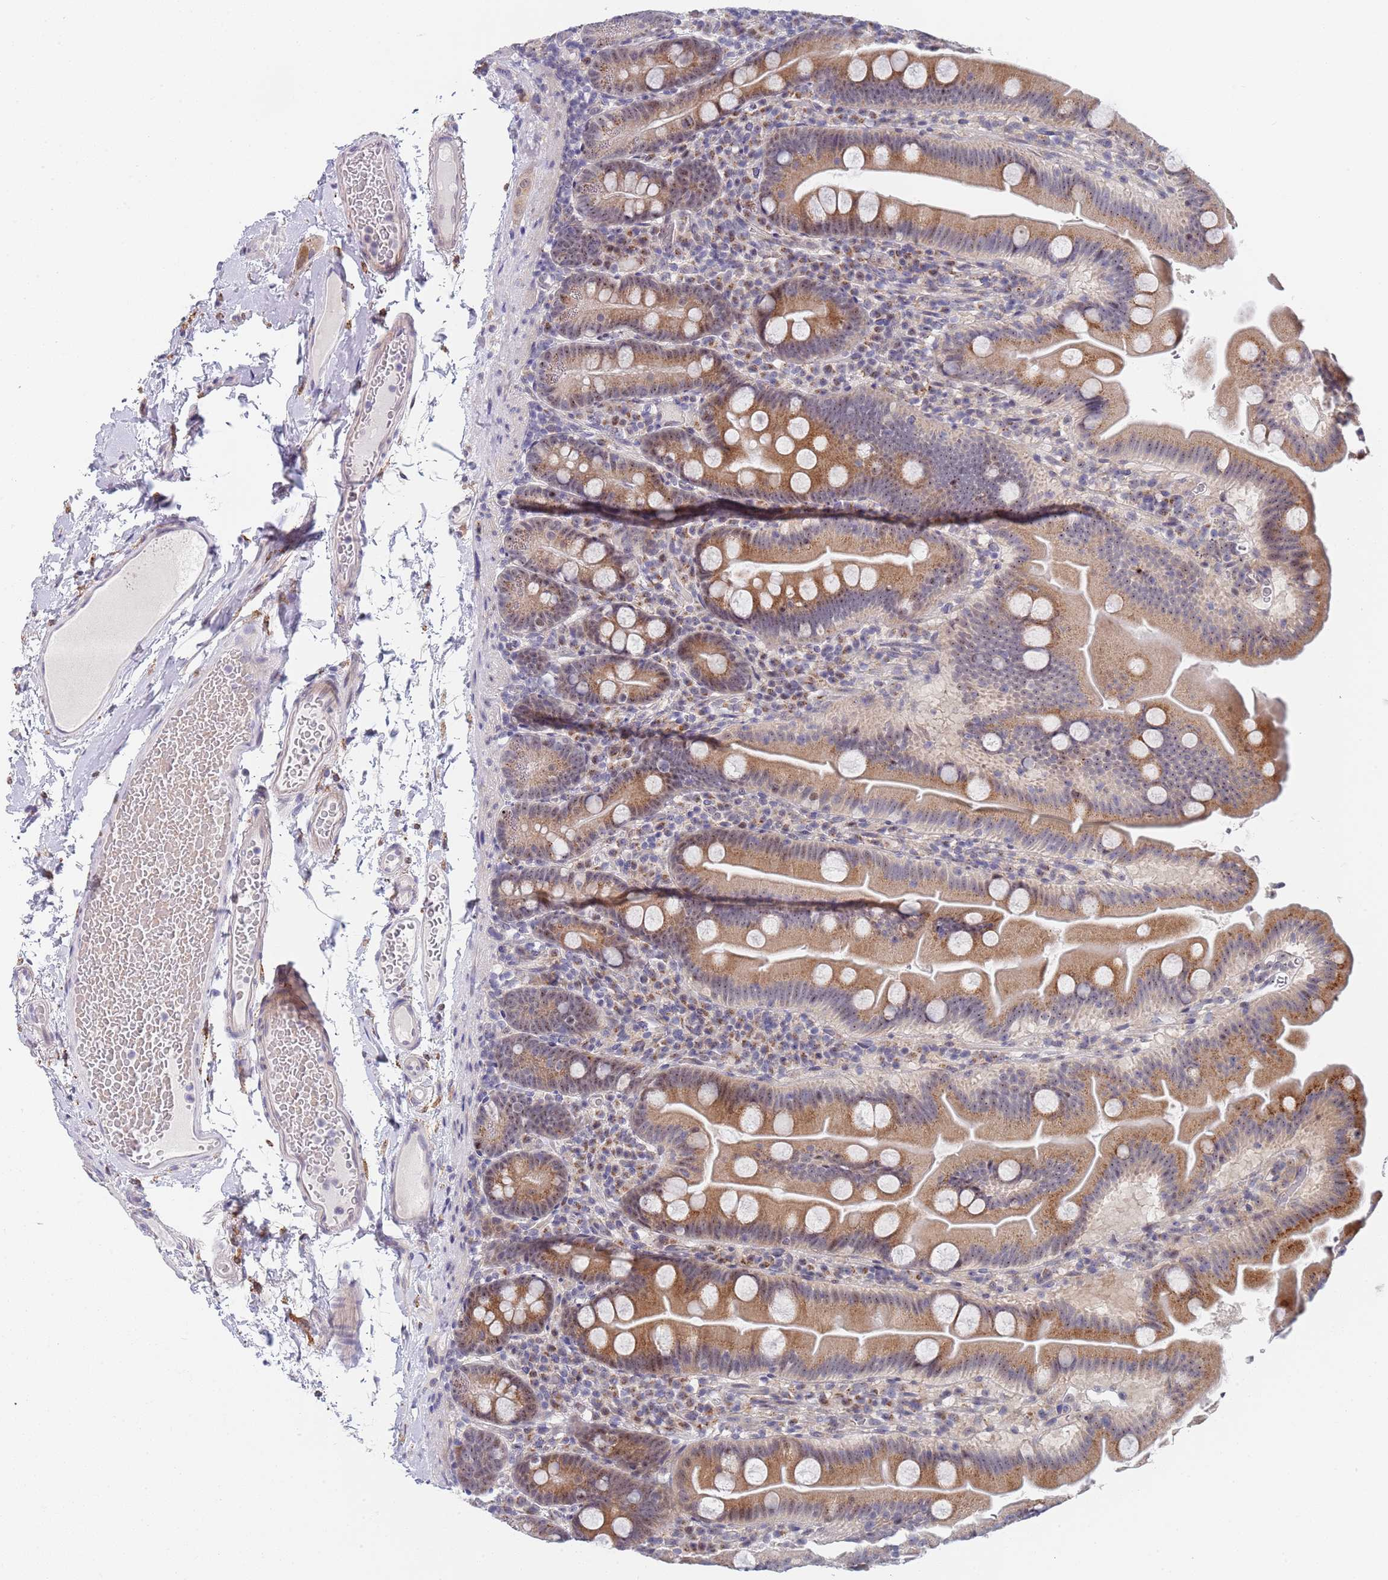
{"staining": {"intensity": "moderate", "quantity": ">75%", "location": "cytoplasmic/membranous,nuclear"}, "tissue": "small intestine", "cell_type": "Glandular cells", "image_type": "normal", "snomed": [{"axis": "morphology", "description": "Normal tissue, NOS"}, {"axis": "topography", "description": "Small intestine"}], "caption": "Small intestine stained for a protein (brown) exhibits moderate cytoplasmic/membranous,nuclear positive positivity in approximately >75% of glandular cells.", "gene": "PLCL2", "patient": {"sex": "female", "age": 68}}